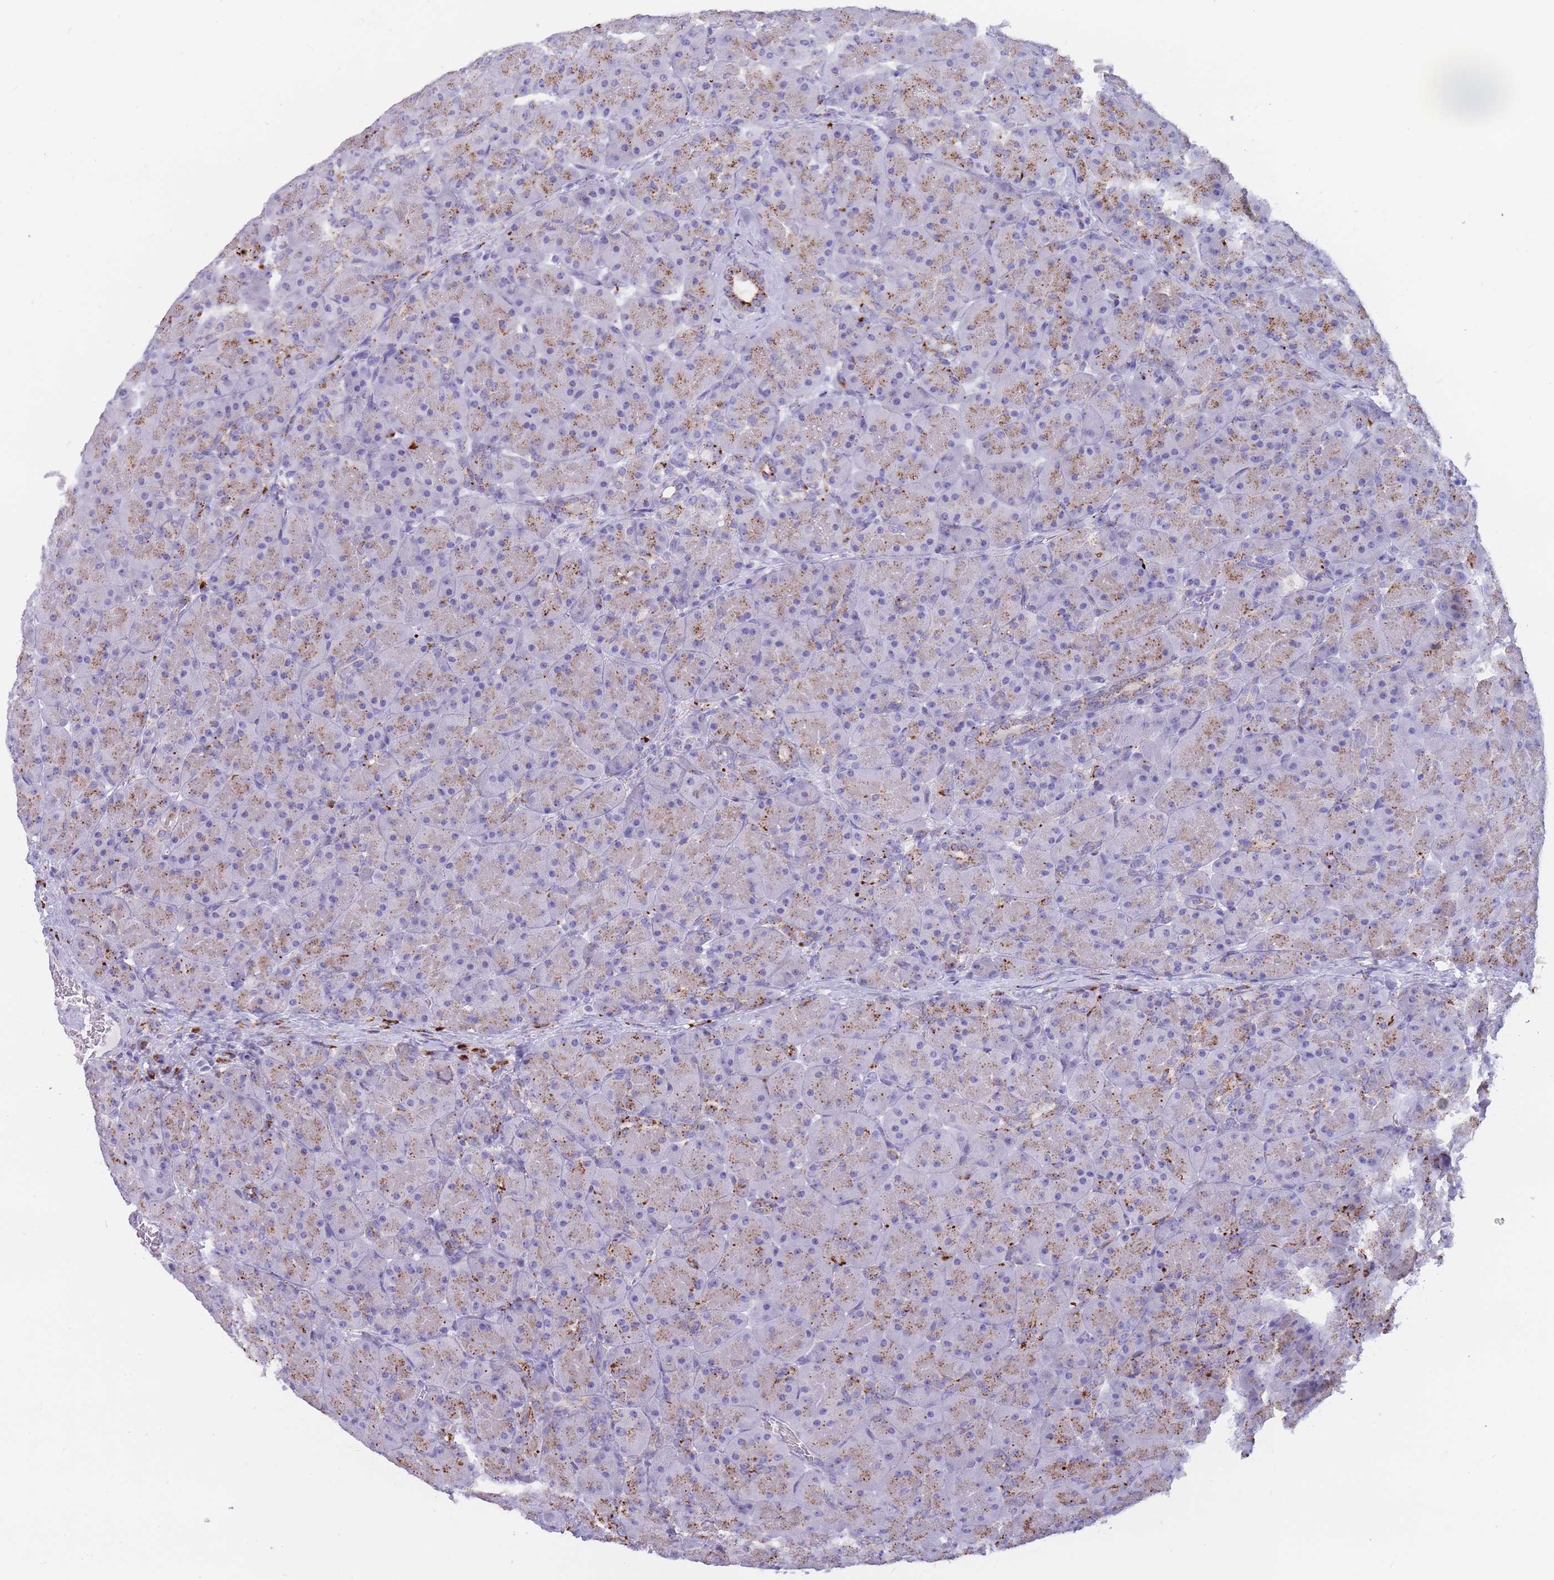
{"staining": {"intensity": "strong", "quantity": "25%-75%", "location": "cytoplasmic/membranous"}, "tissue": "pancreas", "cell_type": "Exocrine glandular cells", "image_type": "normal", "snomed": [{"axis": "morphology", "description": "Normal tissue, NOS"}, {"axis": "topography", "description": "Pancreas"}], "caption": "Immunohistochemistry (IHC) staining of normal pancreas, which exhibits high levels of strong cytoplasmic/membranous expression in about 25%-75% of exocrine glandular cells indicating strong cytoplasmic/membranous protein staining. The staining was performed using DAB (3,3'-diaminobenzidine) (brown) for protein detection and nuclei were counterstained in hematoxylin (blue).", "gene": "GAA", "patient": {"sex": "male", "age": 66}}